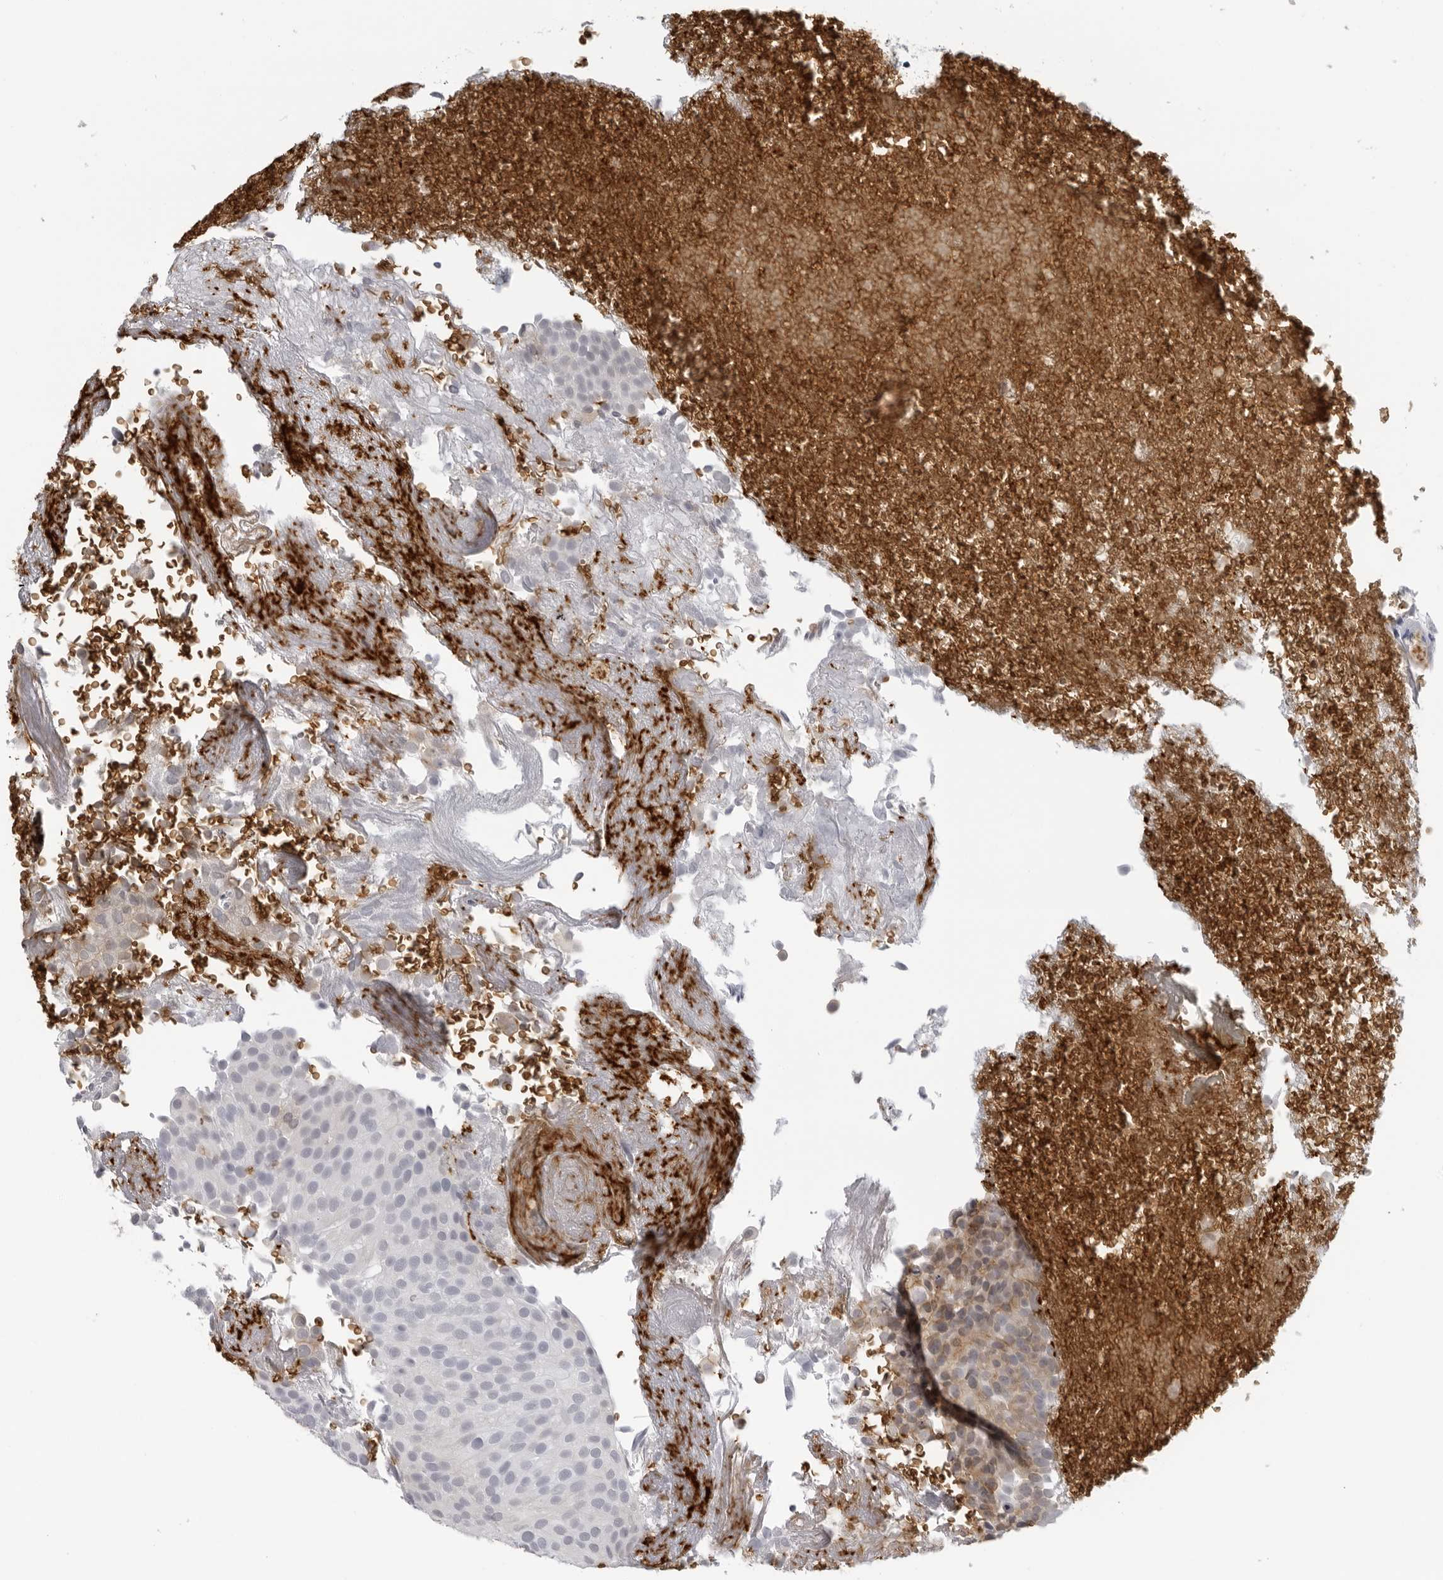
{"staining": {"intensity": "negative", "quantity": "none", "location": "none"}, "tissue": "urothelial cancer", "cell_type": "Tumor cells", "image_type": "cancer", "snomed": [{"axis": "morphology", "description": "Urothelial carcinoma, Low grade"}, {"axis": "topography", "description": "Urinary bladder"}], "caption": "High magnification brightfield microscopy of urothelial cancer stained with DAB (3,3'-diaminobenzidine) (brown) and counterstained with hematoxylin (blue): tumor cells show no significant positivity. (DAB (3,3'-diaminobenzidine) immunohistochemistry visualized using brightfield microscopy, high magnification).", "gene": "EPB41", "patient": {"sex": "male", "age": 78}}